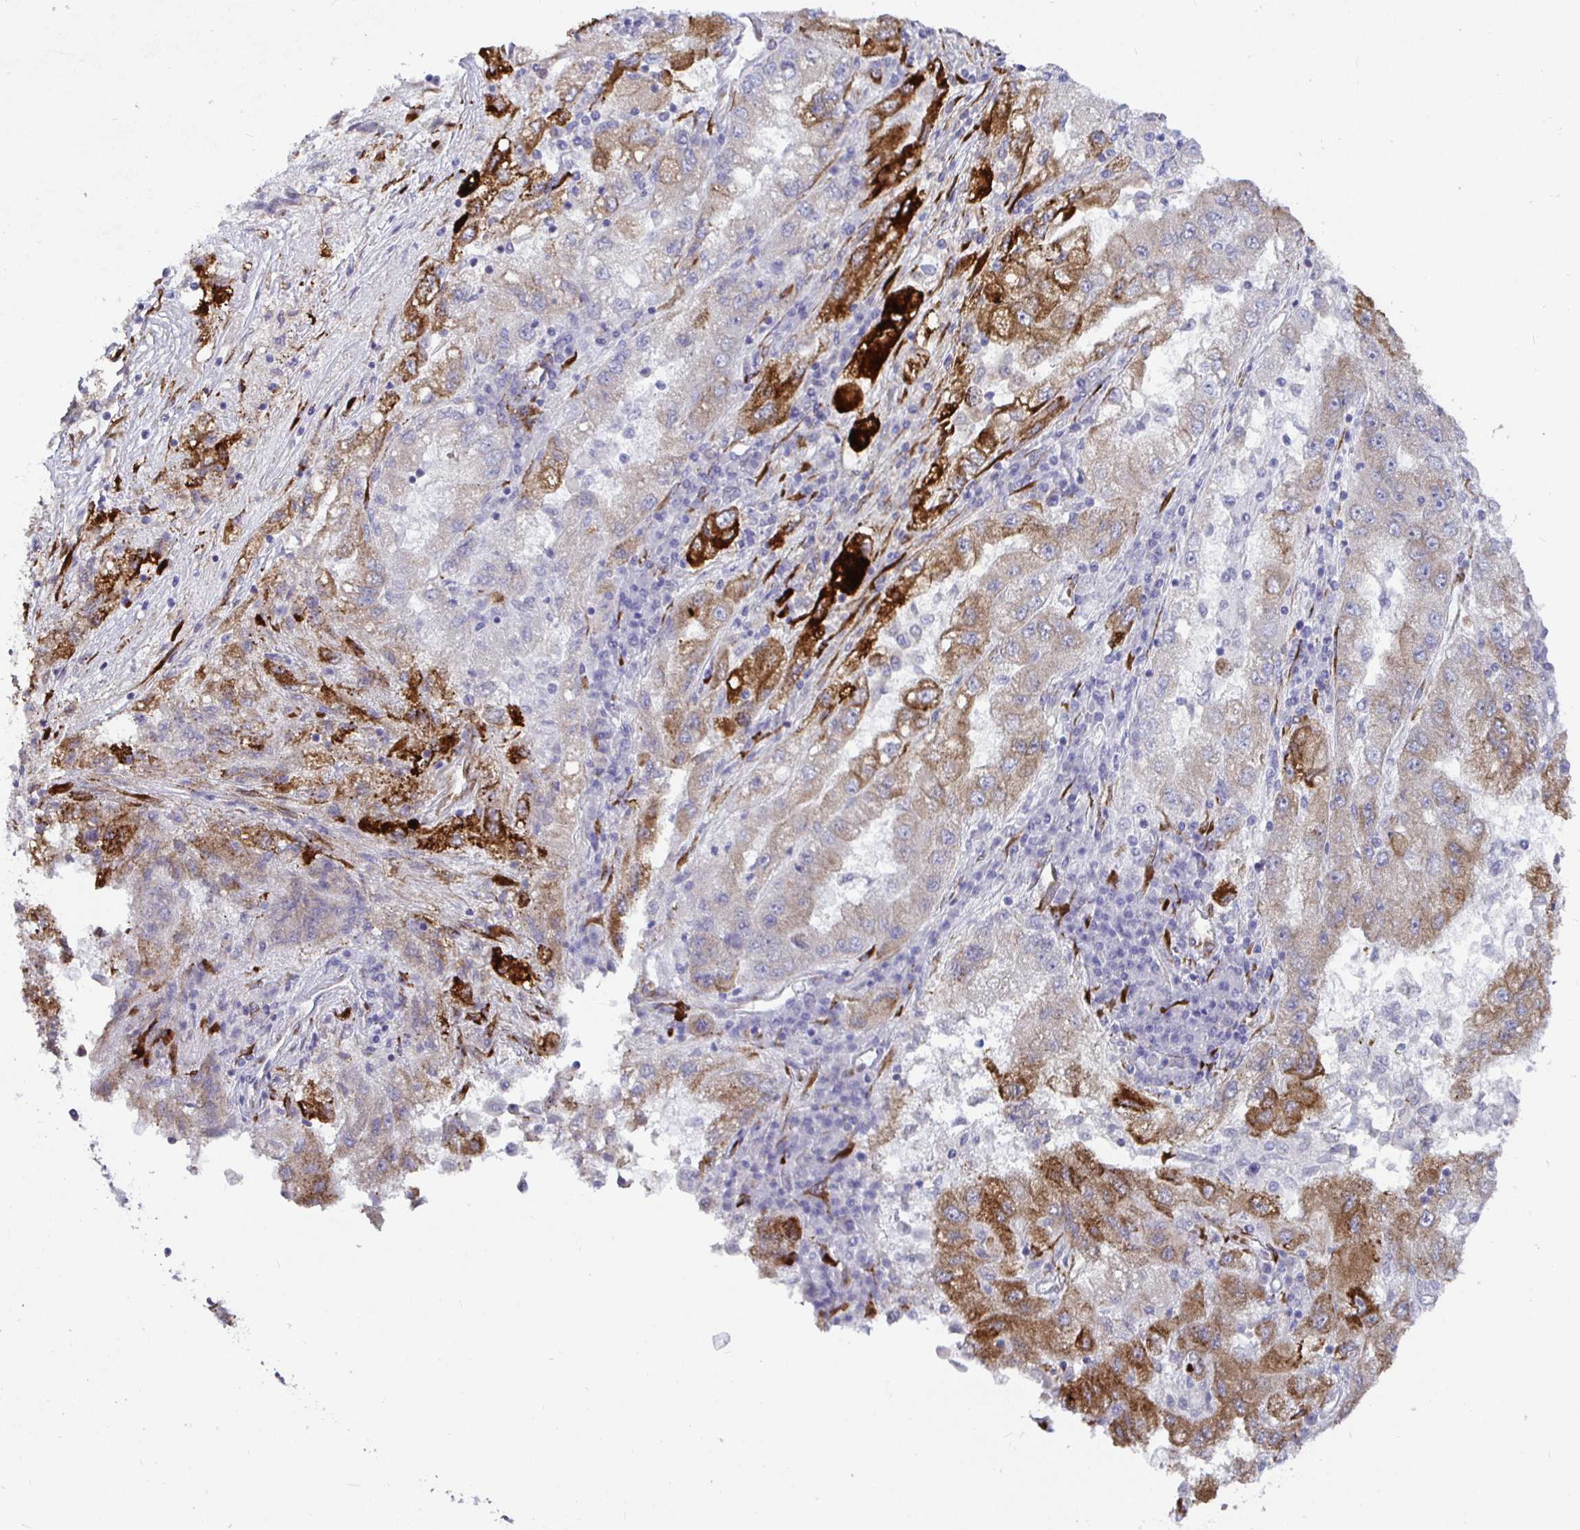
{"staining": {"intensity": "strong", "quantity": "25%-75%", "location": "cytoplasmic/membranous"}, "tissue": "lung cancer", "cell_type": "Tumor cells", "image_type": "cancer", "snomed": [{"axis": "morphology", "description": "Adenocarcinoma, NOS"}, {"axis": "morphology", "description": "Adenocarcinoma primary or metastatic"}, {"axis": "topography", "description": "Lung"}], "caption": "Protein expression analysis of lung adenocarcinoma primary or metastatic shows strong cytoplasmic/membranous expression in about 25%-75% of tumor cells.", "gene": "P4HA2", "patient": {"sex": "male", "age": 74}}